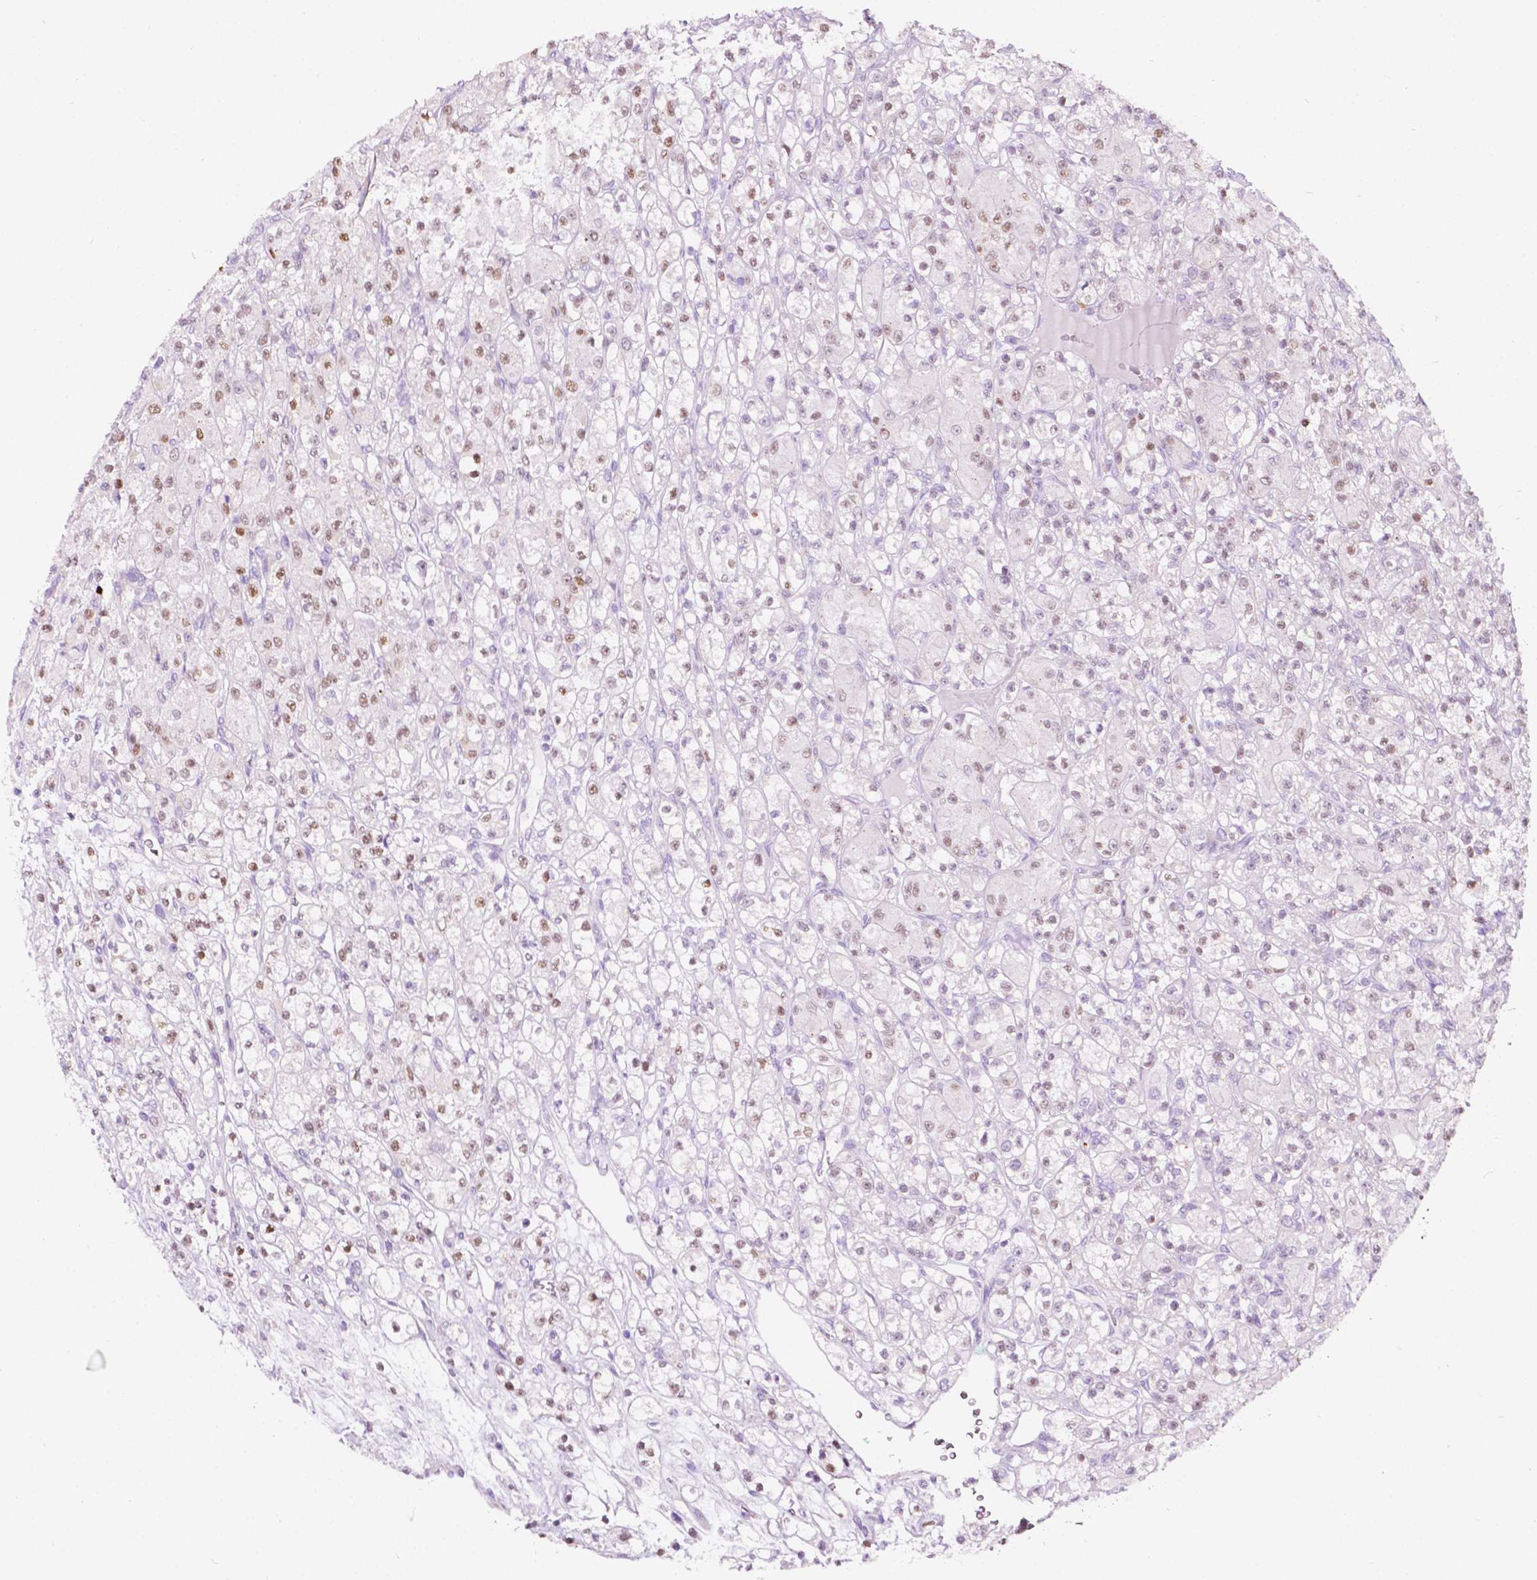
{"staining": {"intensity": "moderate", "quantity": "25%-75%", "location": "nuclear"}, "tissue": "renal cancer", "cell_type": "Tumor cells", "image_type": "cancer", "snomed": [{"axis": "morphology", "description": "Adenocarcinoma, NOS"}, {"axis": "topography", "description": "Kidney"}], "caption": "The photomicrograph demonstrates immunohistochemical staining of renal cancer (adenocarcinoma). There is moderate nuclear staining is seen in approximately 25%-75% of tumor cells. Immunohistochemistry stains the protein of interest in brown and the nuclei are stained blue.", "gene": "NOS1AP", "patient": {"sex": "female", "age": 70}}